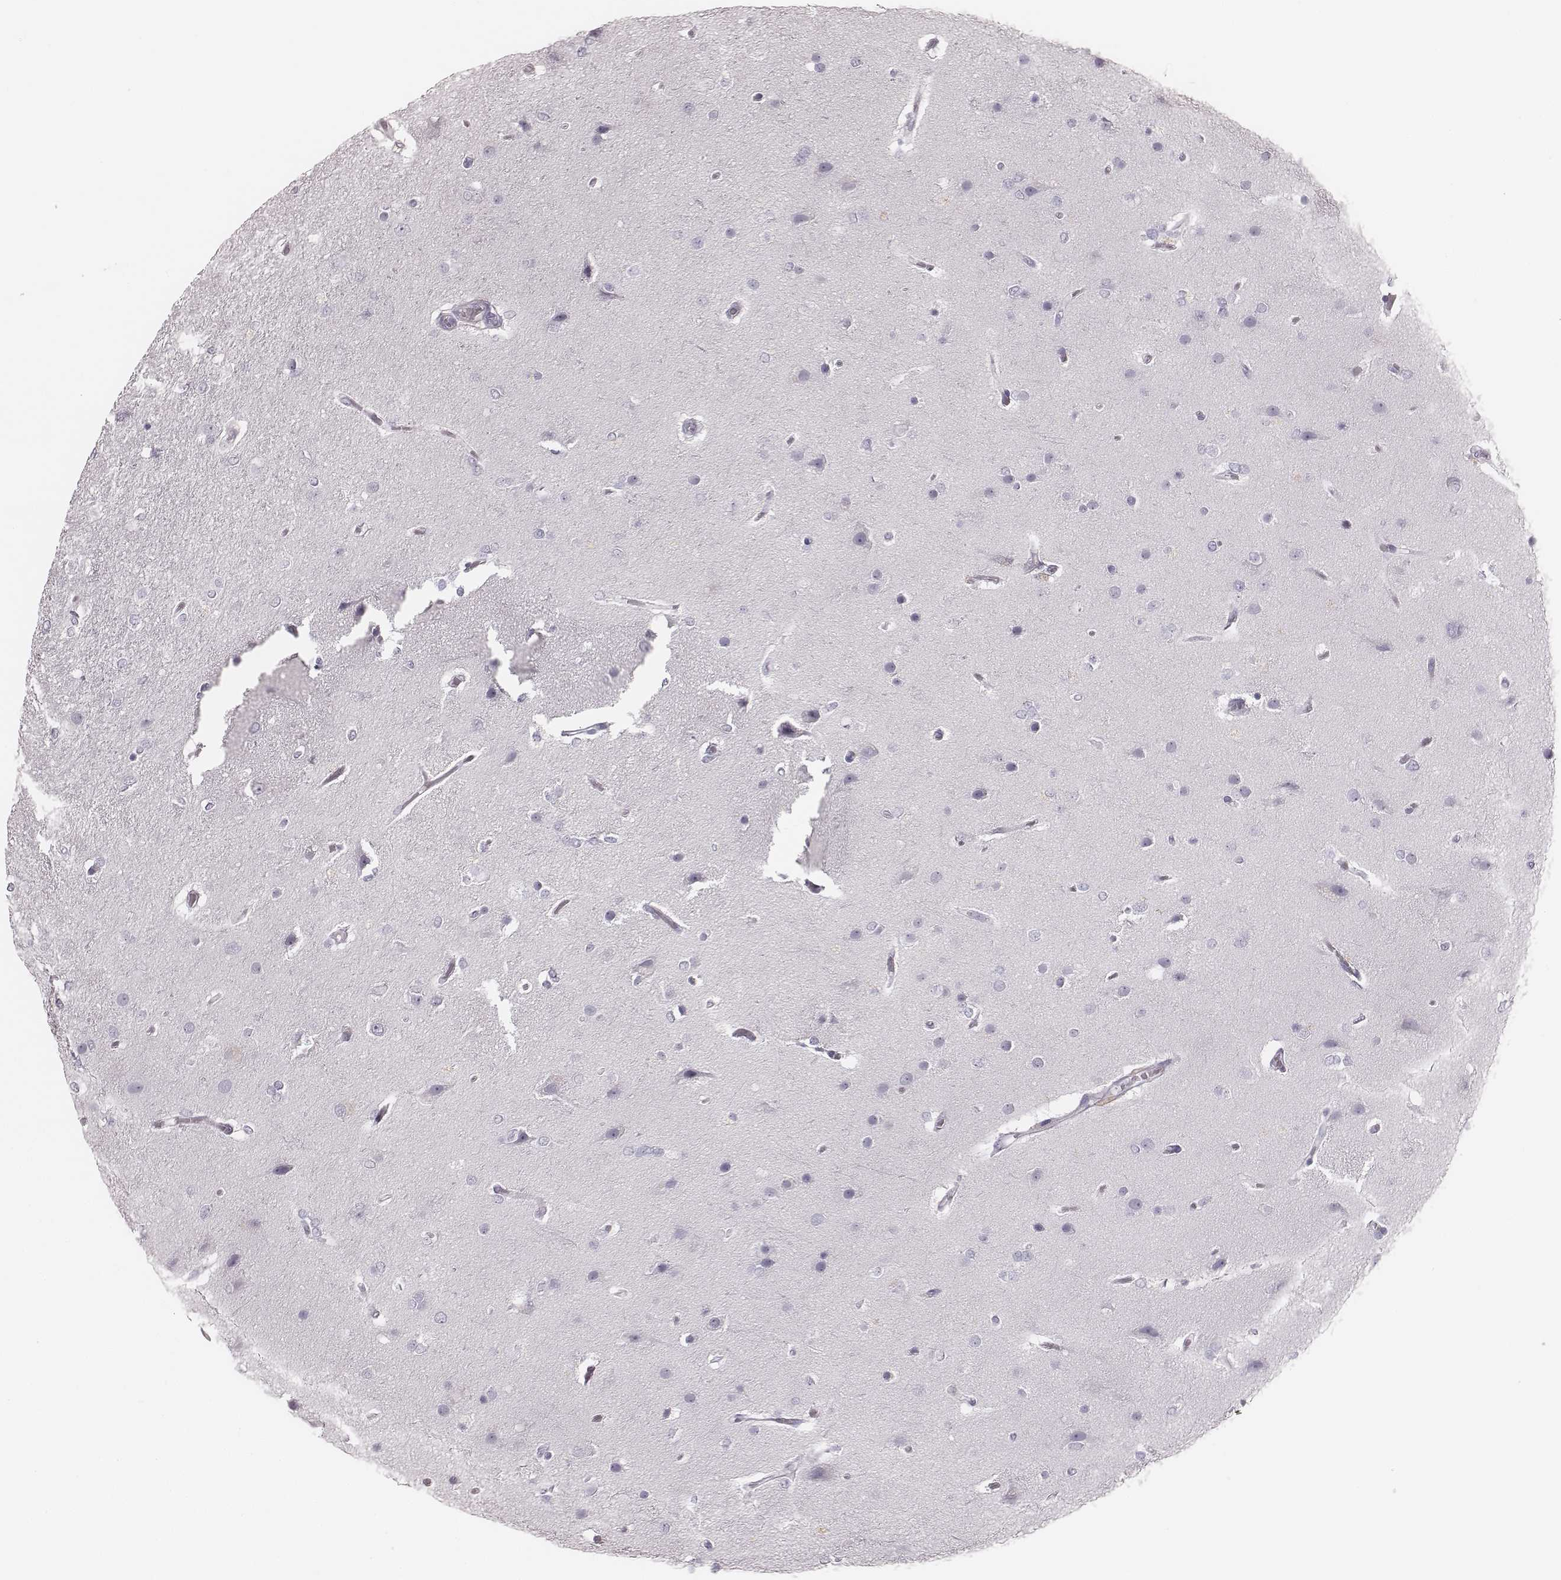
{"staining": {"intensity": "negative", "quantity": "none", "location": "none"}, "tissue": "glioma", "cell_type": "Tumor cells", "image_type": "cancer", "snomed": [{"axis": "morphology", "description": "Glioma, malignant, High grade"}, {"axis": "topography", "description": "Brain"}], "caption": "Immunohistochemical staining of human malignant high-grade glioma demonstrates no significant staining in tumor cells. (DAB (3,3'-diaminobenzidine) immunohistochemistry, high magnification).", "gene": "ZNF365", "patient": {"sex": "female", "age": 61}}